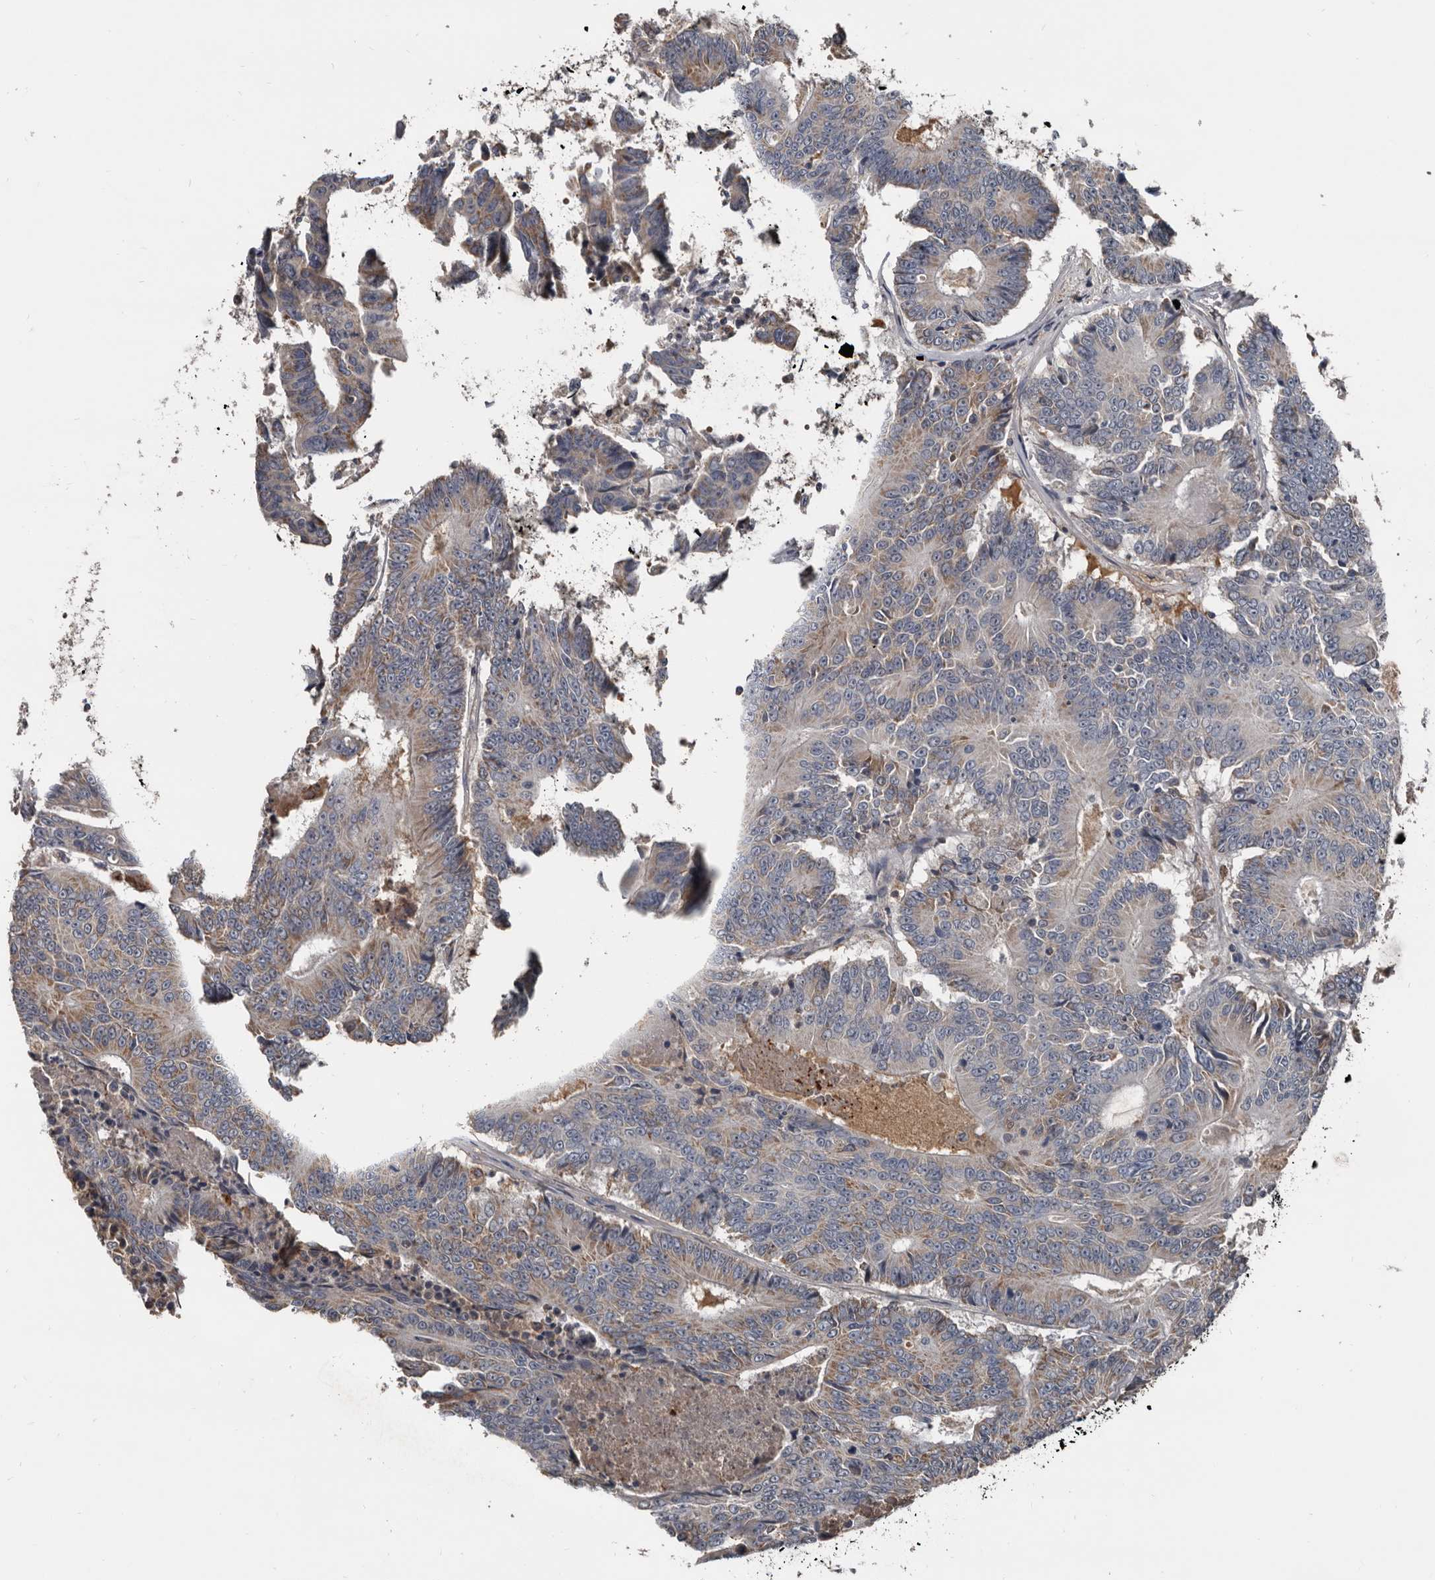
{"staining": {"intensity": "moderate", "quantity": "<25%", "location": "cytoplasmic/membranous"}, "tissue": "colorectal cancer", "cell_type": "Tumor cells", "image_type": "cancer", "snomed": [{"axis": "morphology", "description": "Adenocarcinoma, NOS"}, {"axis": "topography", "description": "Colon"}], "caption": "This is an image of immunohistochemistry (IHC) staining of colorectal cancer, which shows moderate positivity in the cytoplasmic/membranous of tumor cells.", "gene": "GREB1", "patient": {"sex": "male", "age": 83}}